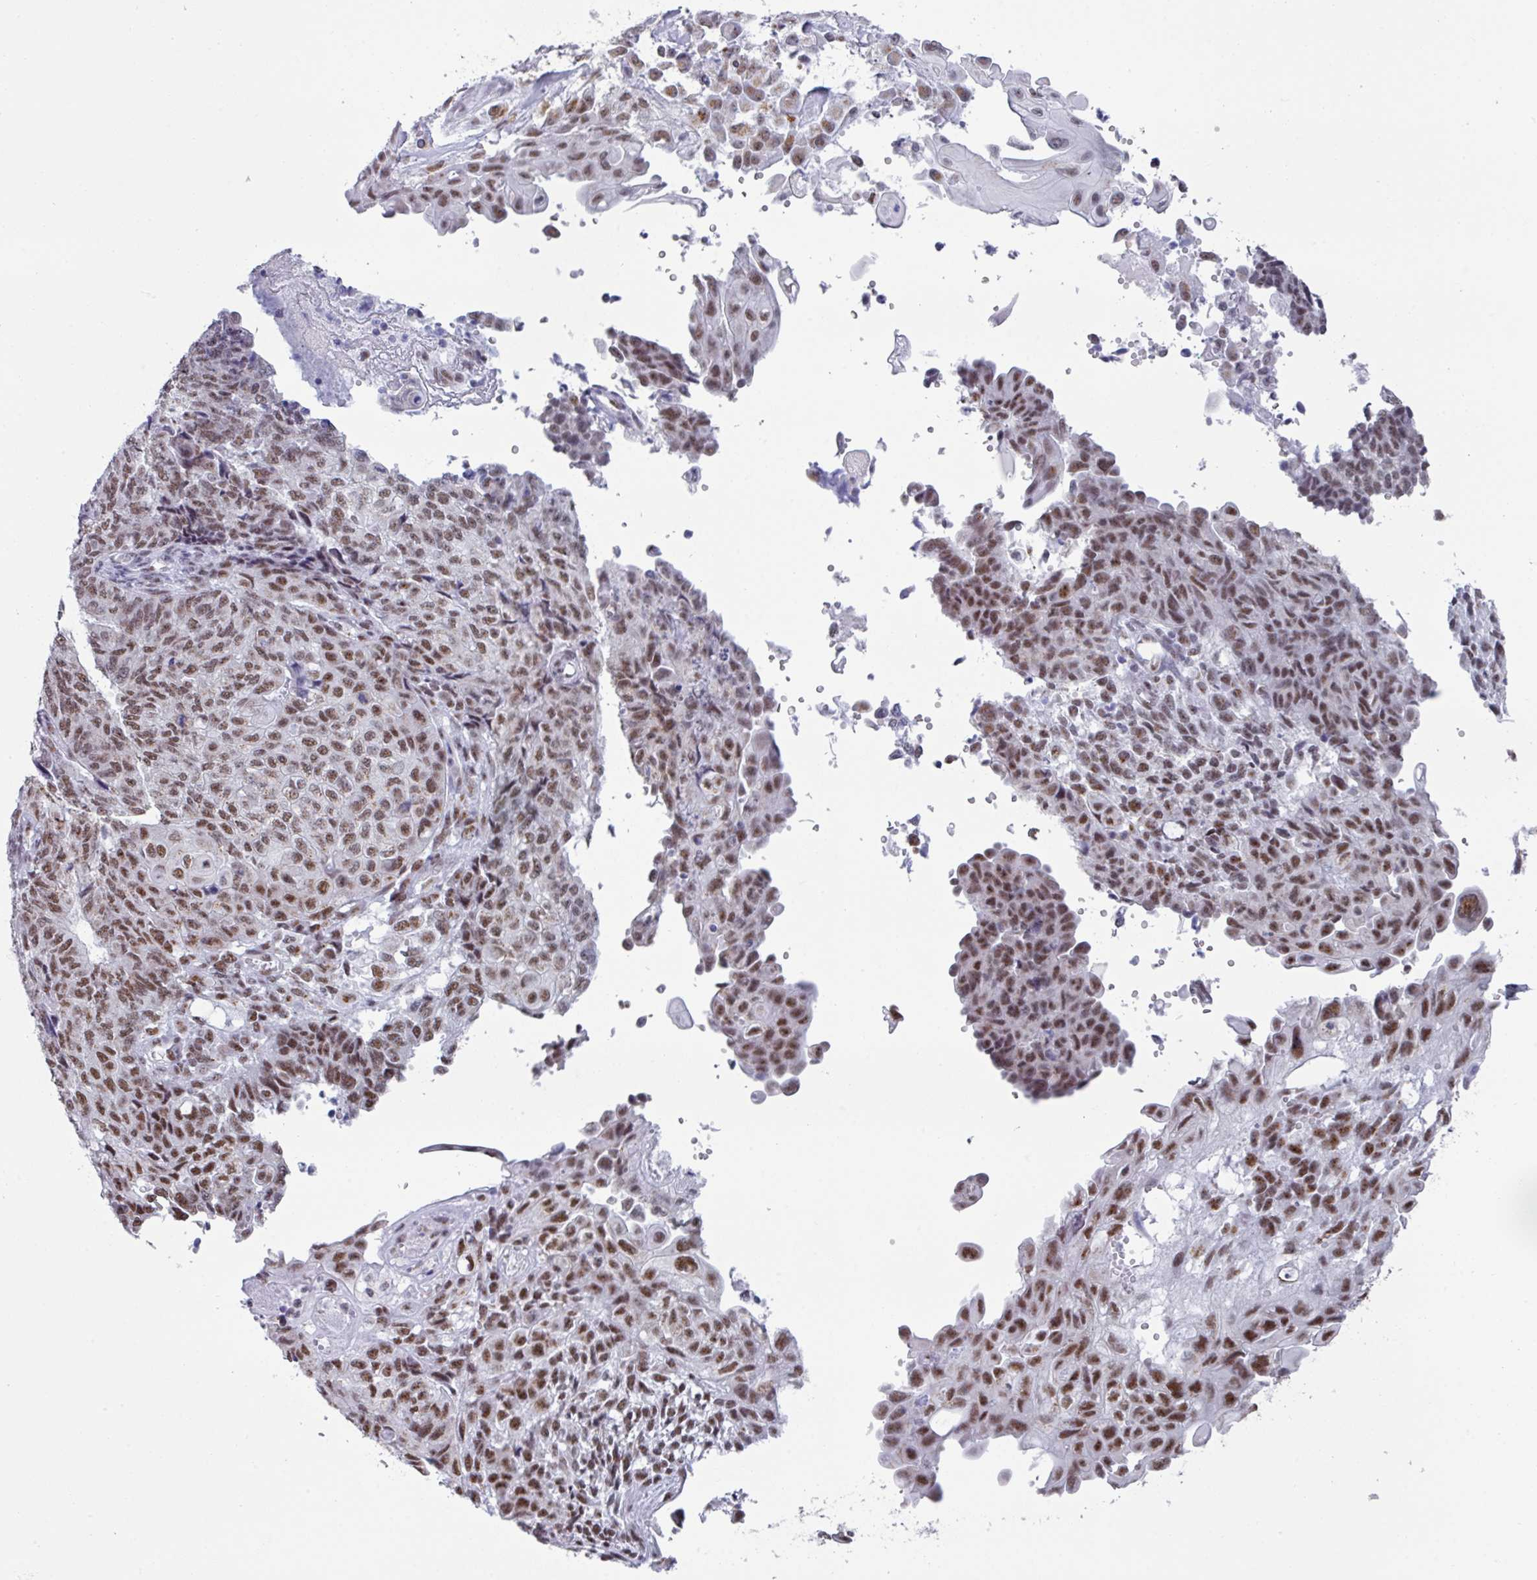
{"staining": {"intensity": "moderate", "quantity": ">75%", "location": "nuclear"}, "tissue": "endometrial cancer", "cell_type": "Tumor cells", "image_type": "cancer", "snomed": [{"axis": "morphology", "description": "Adenocarcinoma, NOS"}, {"axis": "topography", "description": "Endometrium"}], "caption": "A micrograph of endometrial adenocarcinoma stained for a protein exhibits moderate nuclear brown staining in tumor cells.", "gene": "PUF60", "patient": {"sex": "female", "age": 32}}